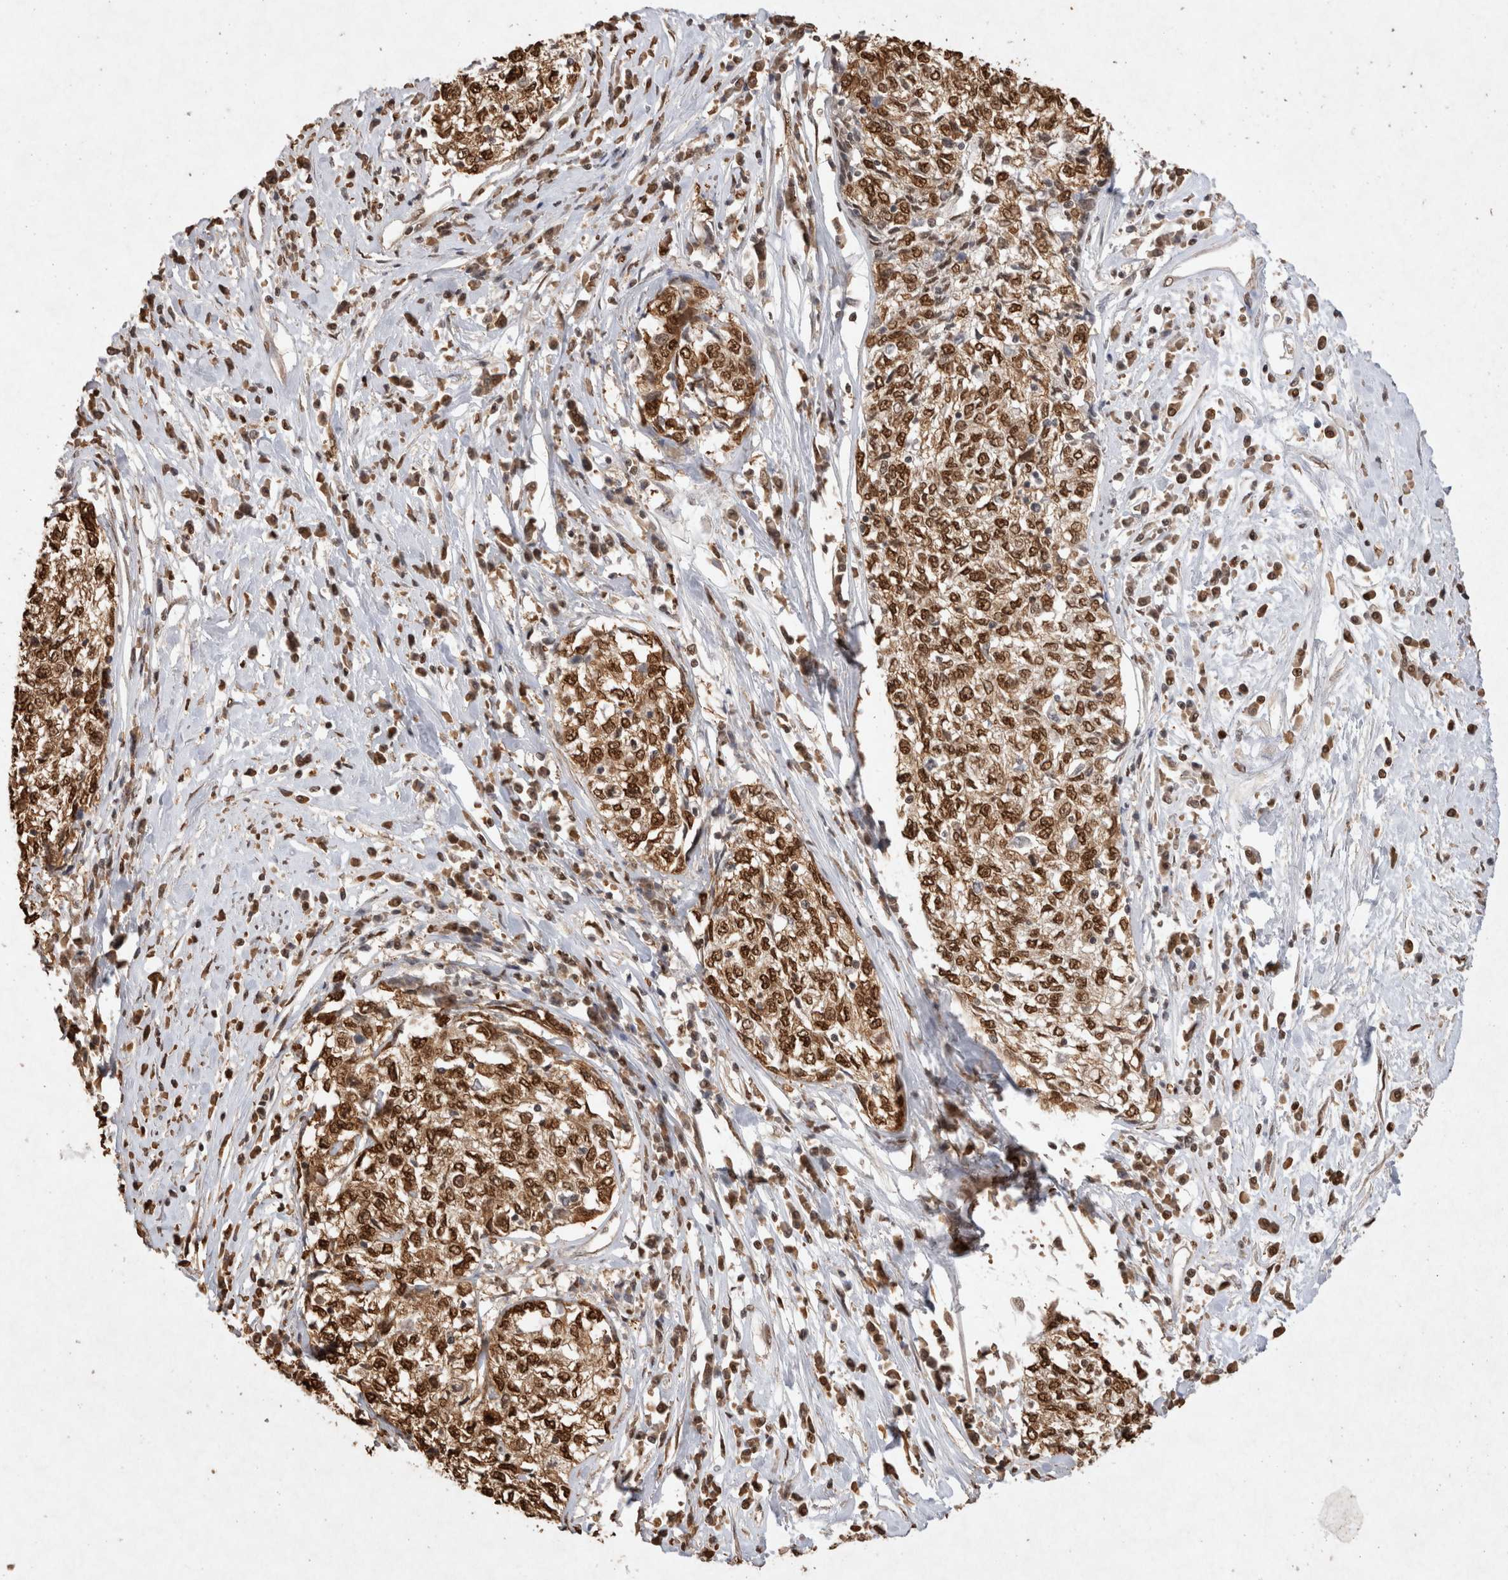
{"staining": {"intensity": "strong", "quantity": ">75%", "location": "cytoplasmic/membranous,nuclear"}, "tissue": "cervical cancer", "cell_type": "Tumor cells", "image_type": "cancer", "snomed": [{"axis": "morphology", "description": "Squamous cell carcinoma, NOS"}, {"axis": "topography", "description": "Cervix"}], "caption": "A micrograph of cervical cancer (squamous cell carcinoma) stained for a protein displays strong cytoplasmic/membranous and nuclear brown staining in tumor cells. Using DAB (brown) and hematoxylin (blue) stains, captured at high magnification using brightfield microscopy.", "gene": "HDGF", "patient": {"sex": "female", "age": 57}}